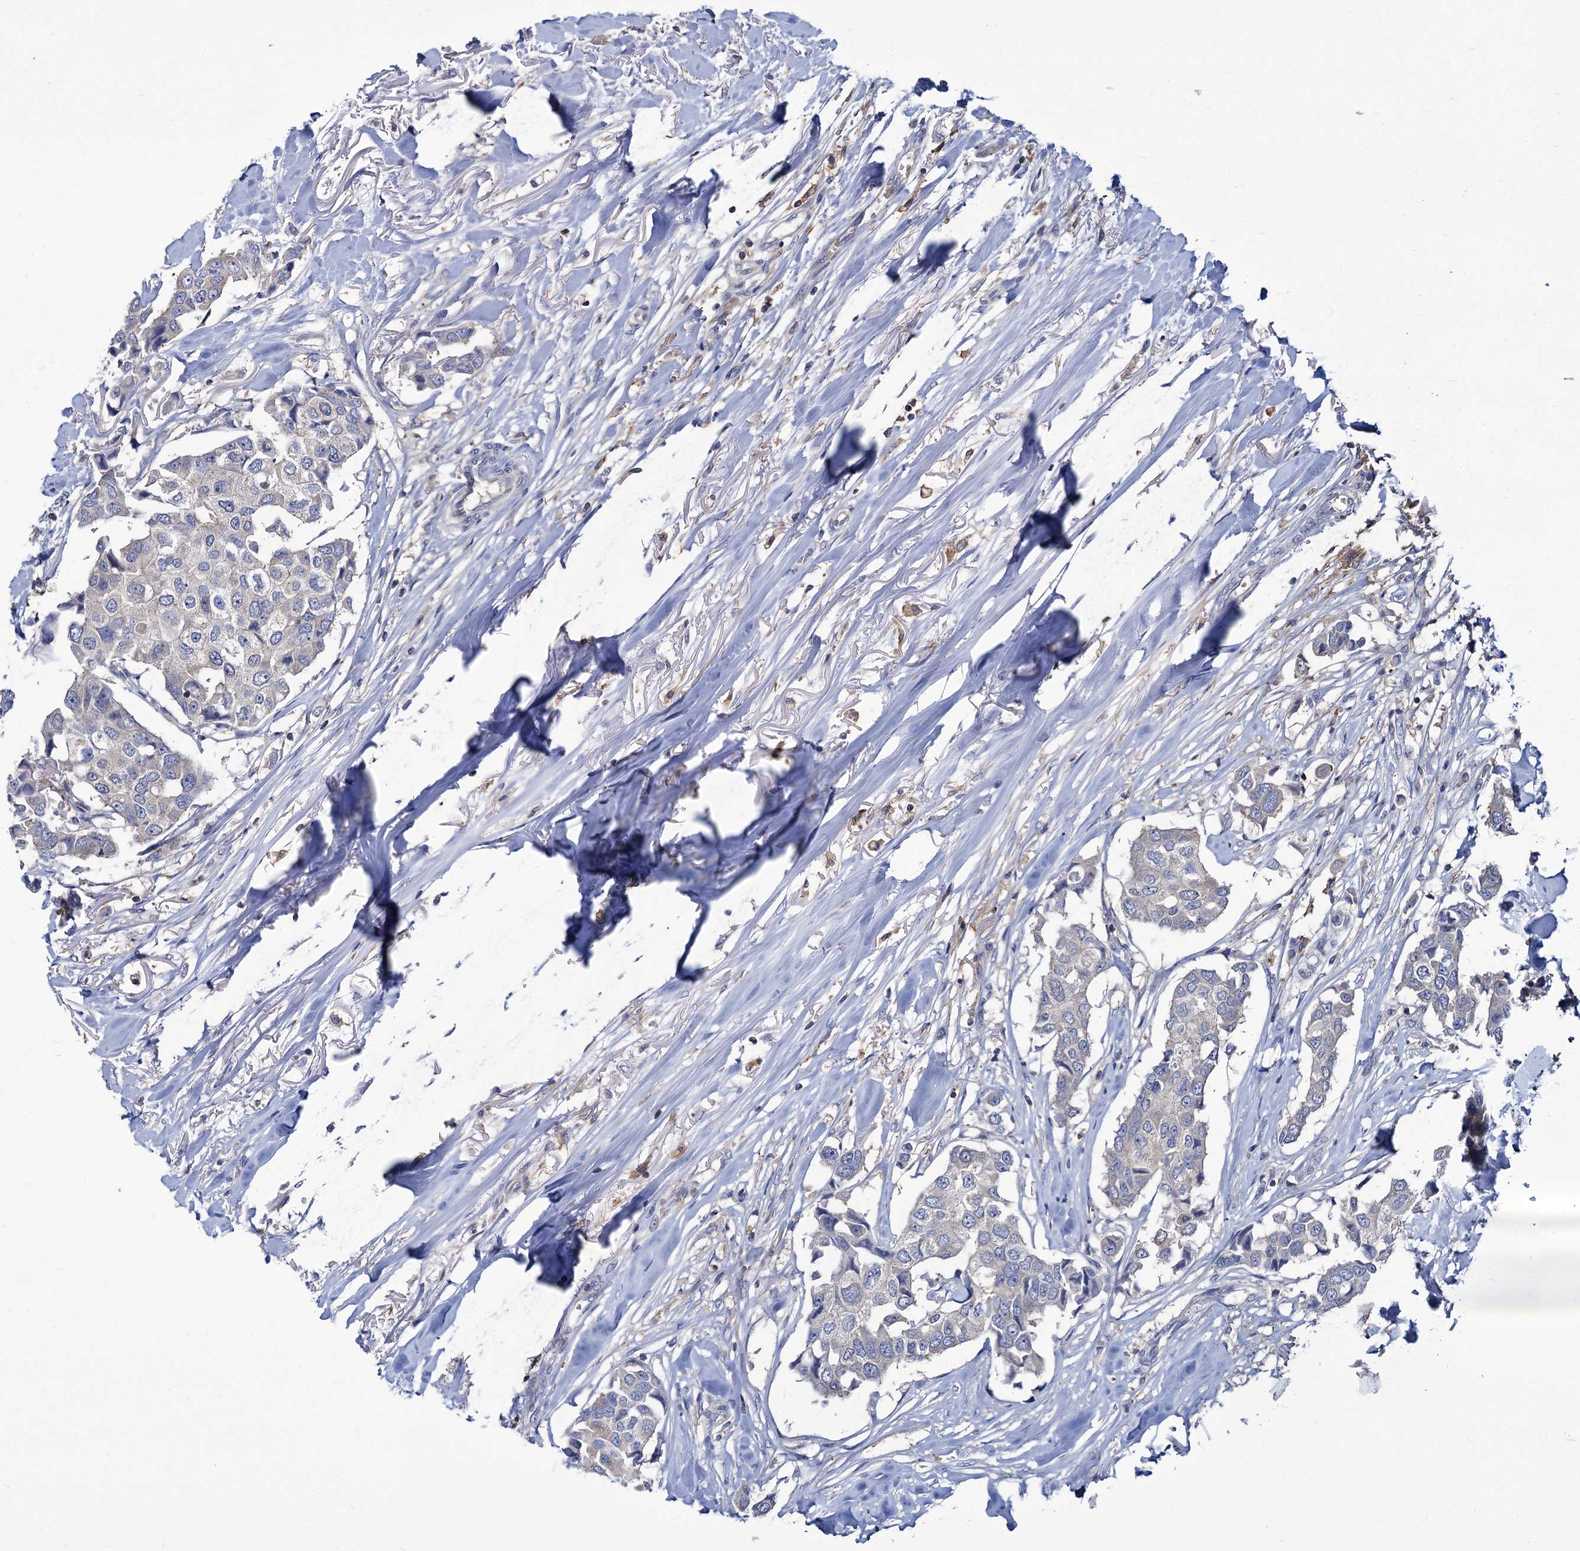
{"staining": {"intensity": "negative", "quantity": "none", "location": "none"}, "tissue": "breast cancer", "cell_type": "Tumor cells", "image_type": "cancer", "snomed": [{"axis": "morphology", "description": "Duct carcinoma"}, {"axis": "topography", "description": "Breast"}], "caption": "Immunohistochemistry (IHC) photomicrograph of breast intraductal carcinoma stained for a protein (brown), which reveals no expression in tumor cells. (DAB IHC with hematoxylin counter stain).", "gene": "GCLC", "patient": {"sex": "female", "age": 80}}